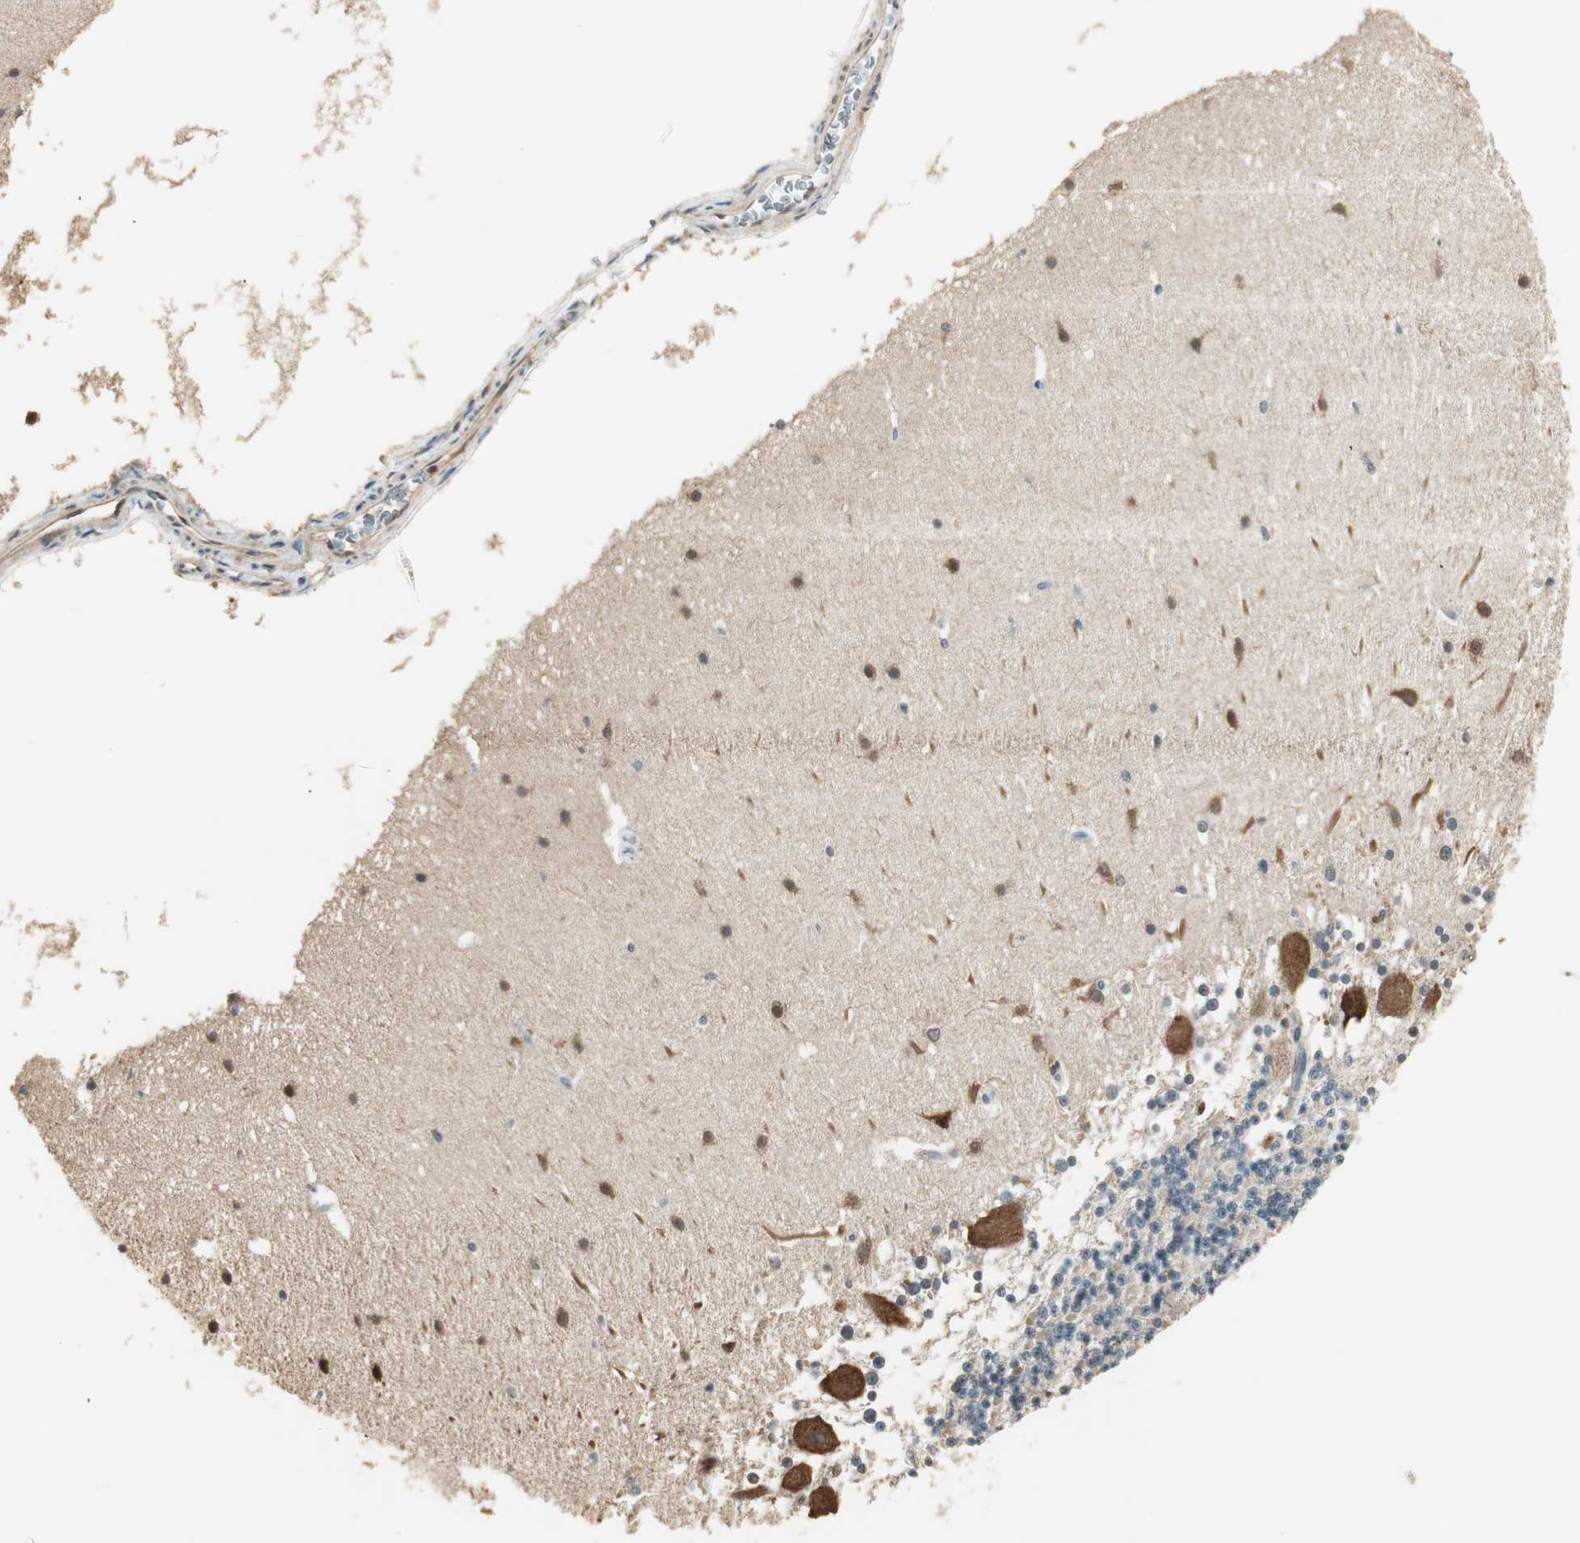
{"staining": {"intensity": "weak", "quantity": "<25%", "location": "cytoplasmic/membranous"}, "tissue": "cerebellum", "cell_type": "Cells in granular layer", "image_type": "normal", "snomed": [{"axis": "morphology", "description": "Normal tissue, NOS"}, {"axis": "topography", "description": "Cerebellum"}], "caption": "The micrograph exhibits no staining of cells in granular layer in benign cerebellum. (DAB (3,3'-diaminobenzidine) immunohistochemistry with hematoxylin counter stain).", "gene": "USP5", "patient": {"sex": "female", "age": 19}}